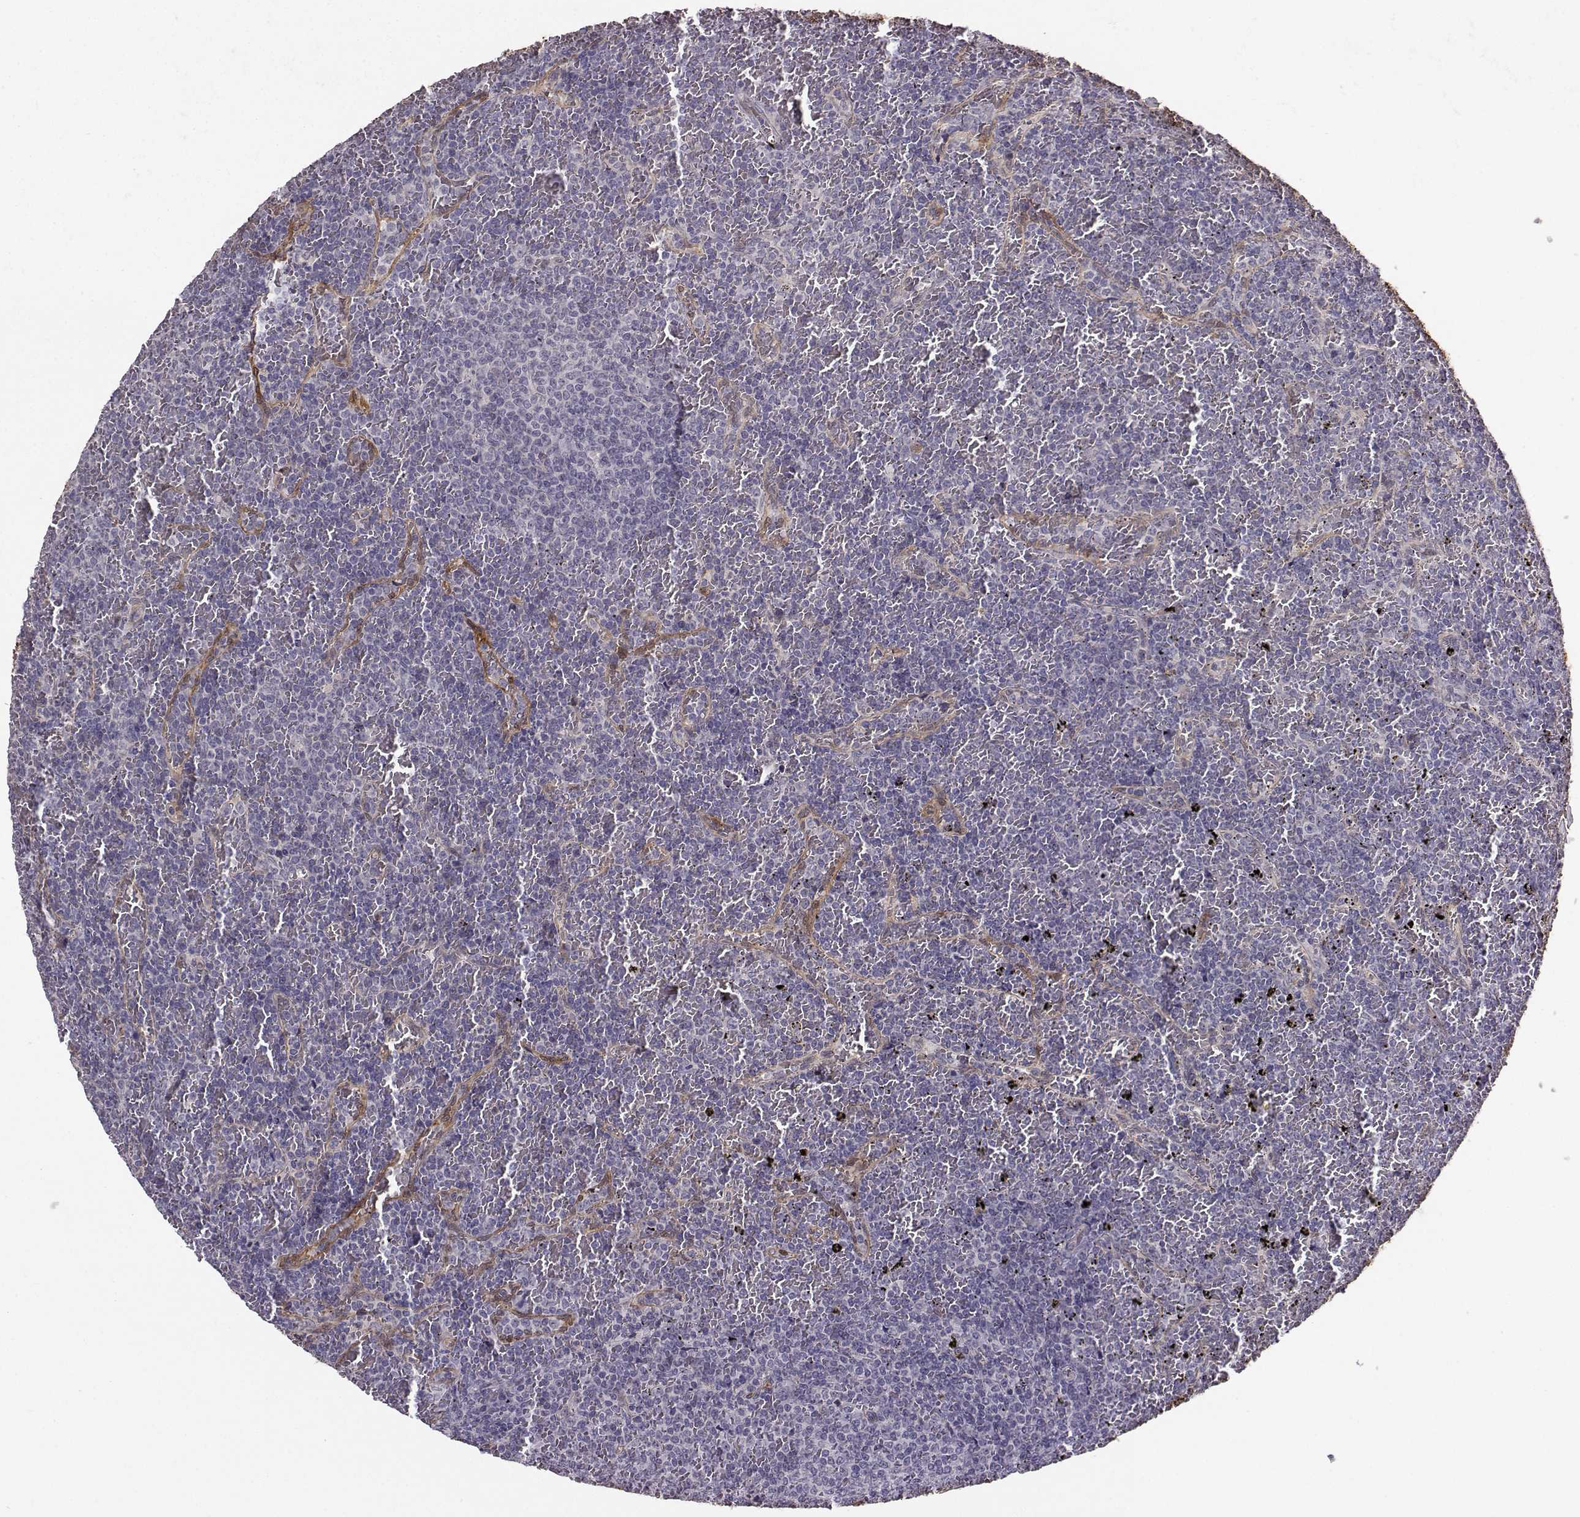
{"staining": {"intensity": "negative", "quantity": "none", "location": "none"}, "tissue": "lymphoma", "cell_type": "Tumor cells", "image_type": "cancer", "snomed": [{"axis": "morphology", "description": "Malignant lymphoma, non-Hodgkin's type, Low grade"}, {"axis": "topography", "description": "Spleen"}], "caption": "This is a histopathology image of immunohistochemistry (IHC) staining of lymphoma, which shows no positivity in tumor cells. Brightfield microscopy of immunohistochemistry (IHC) stained with DAB (3,3'-diaminobenzidine) (brown) and hematoxylin (blue), captured at high magnification.", "gene": "NQO1", "patient": {"sex": "female", "age": 77}}